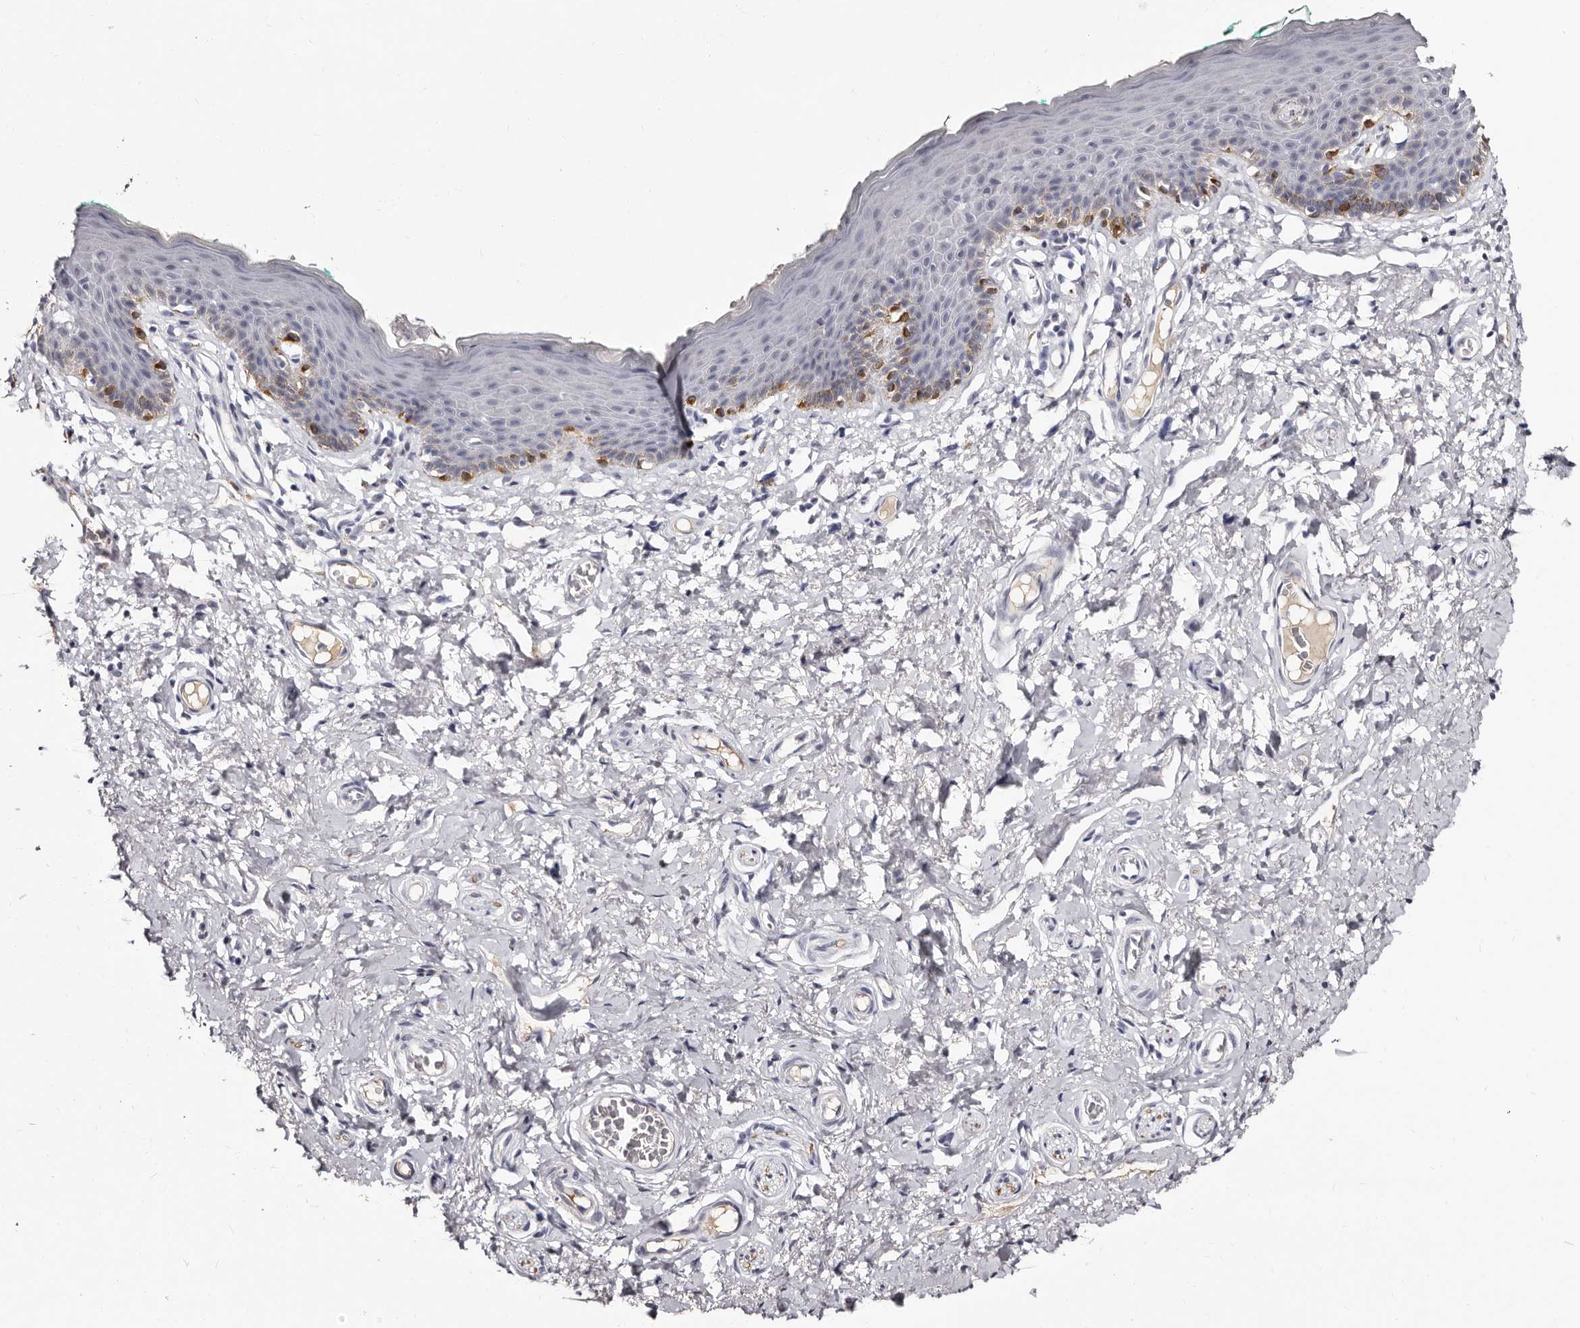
{"staining": {"intensity": "moderate", "quantity": "<25%", "location": "cytoplasmic/membranous"}, "tissue": "skin", "cell_type": "Epidermal cells", "image_type": "normal", "snomed": [{"axis": "morphology", "description": "Normal tissue, NOS"}, {"axis": "topography", "description": "Vulva"}], "caption": "An image of human skin stained for a protein exhibits moderate cytoplasmic/membranous brown staining in epidermal cells. (IHC, brightfield microscopy, high magnification).", "gene": "TBC1D22B", "patient": {"sex": "female", "age": 66}}